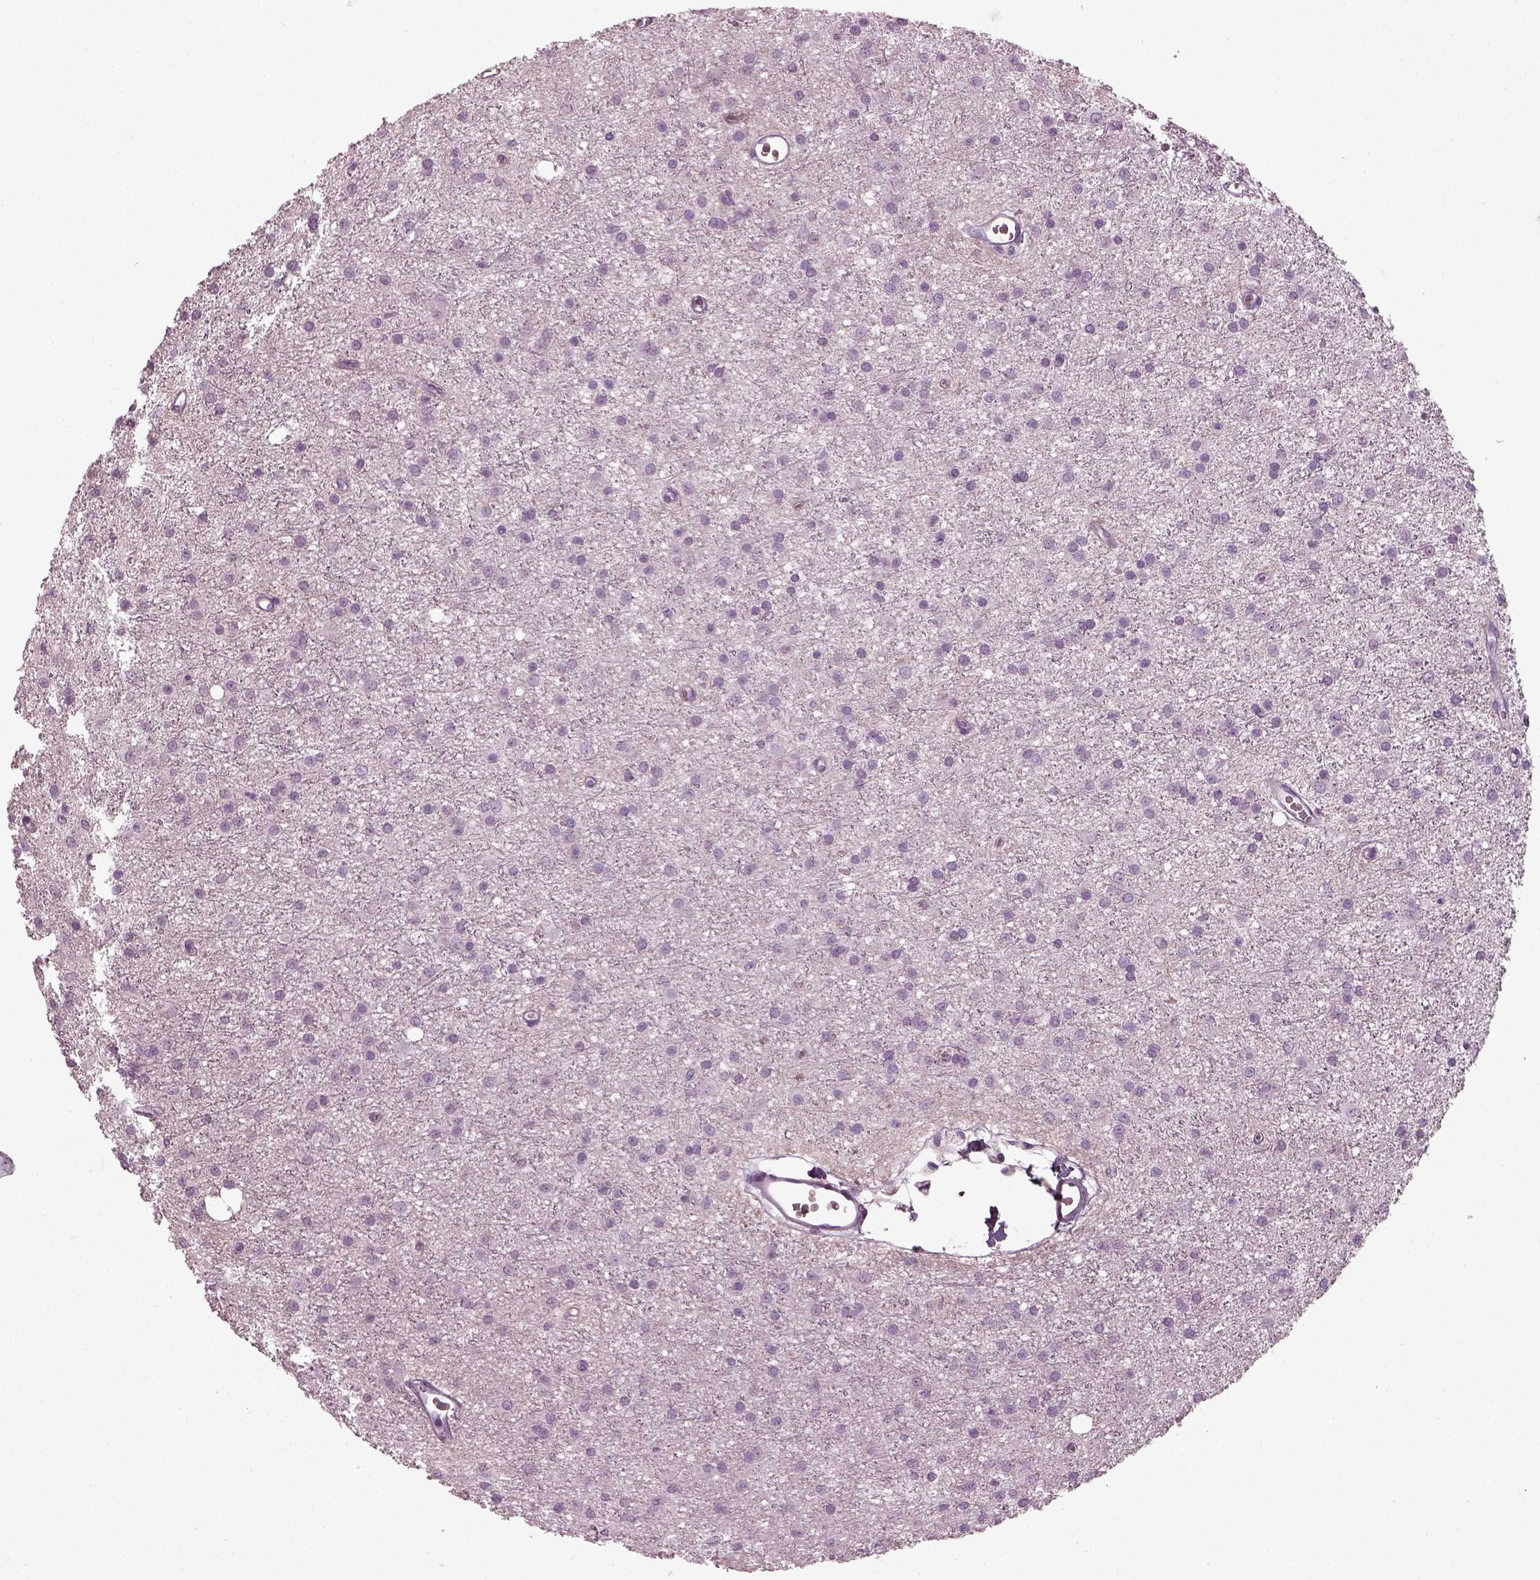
{"staining": {"intensity": "negative", "quantity": "none", "location": "none"}, "tissue": "glioma", "cell_type": "Tumor cells", "image_type": "cancer", "snomed": [{"axis": "morphology", "description": "Glioma, malignant, Low grade"}, {"axis": "topography", "description": "Brain"}], "caption": "A micrograph of malignant low-grade glioma stained for a protein demonstrates no brown staining in tumor cells.", "gene": "PDC", "patient": {"sex": "male", "age": 27}}